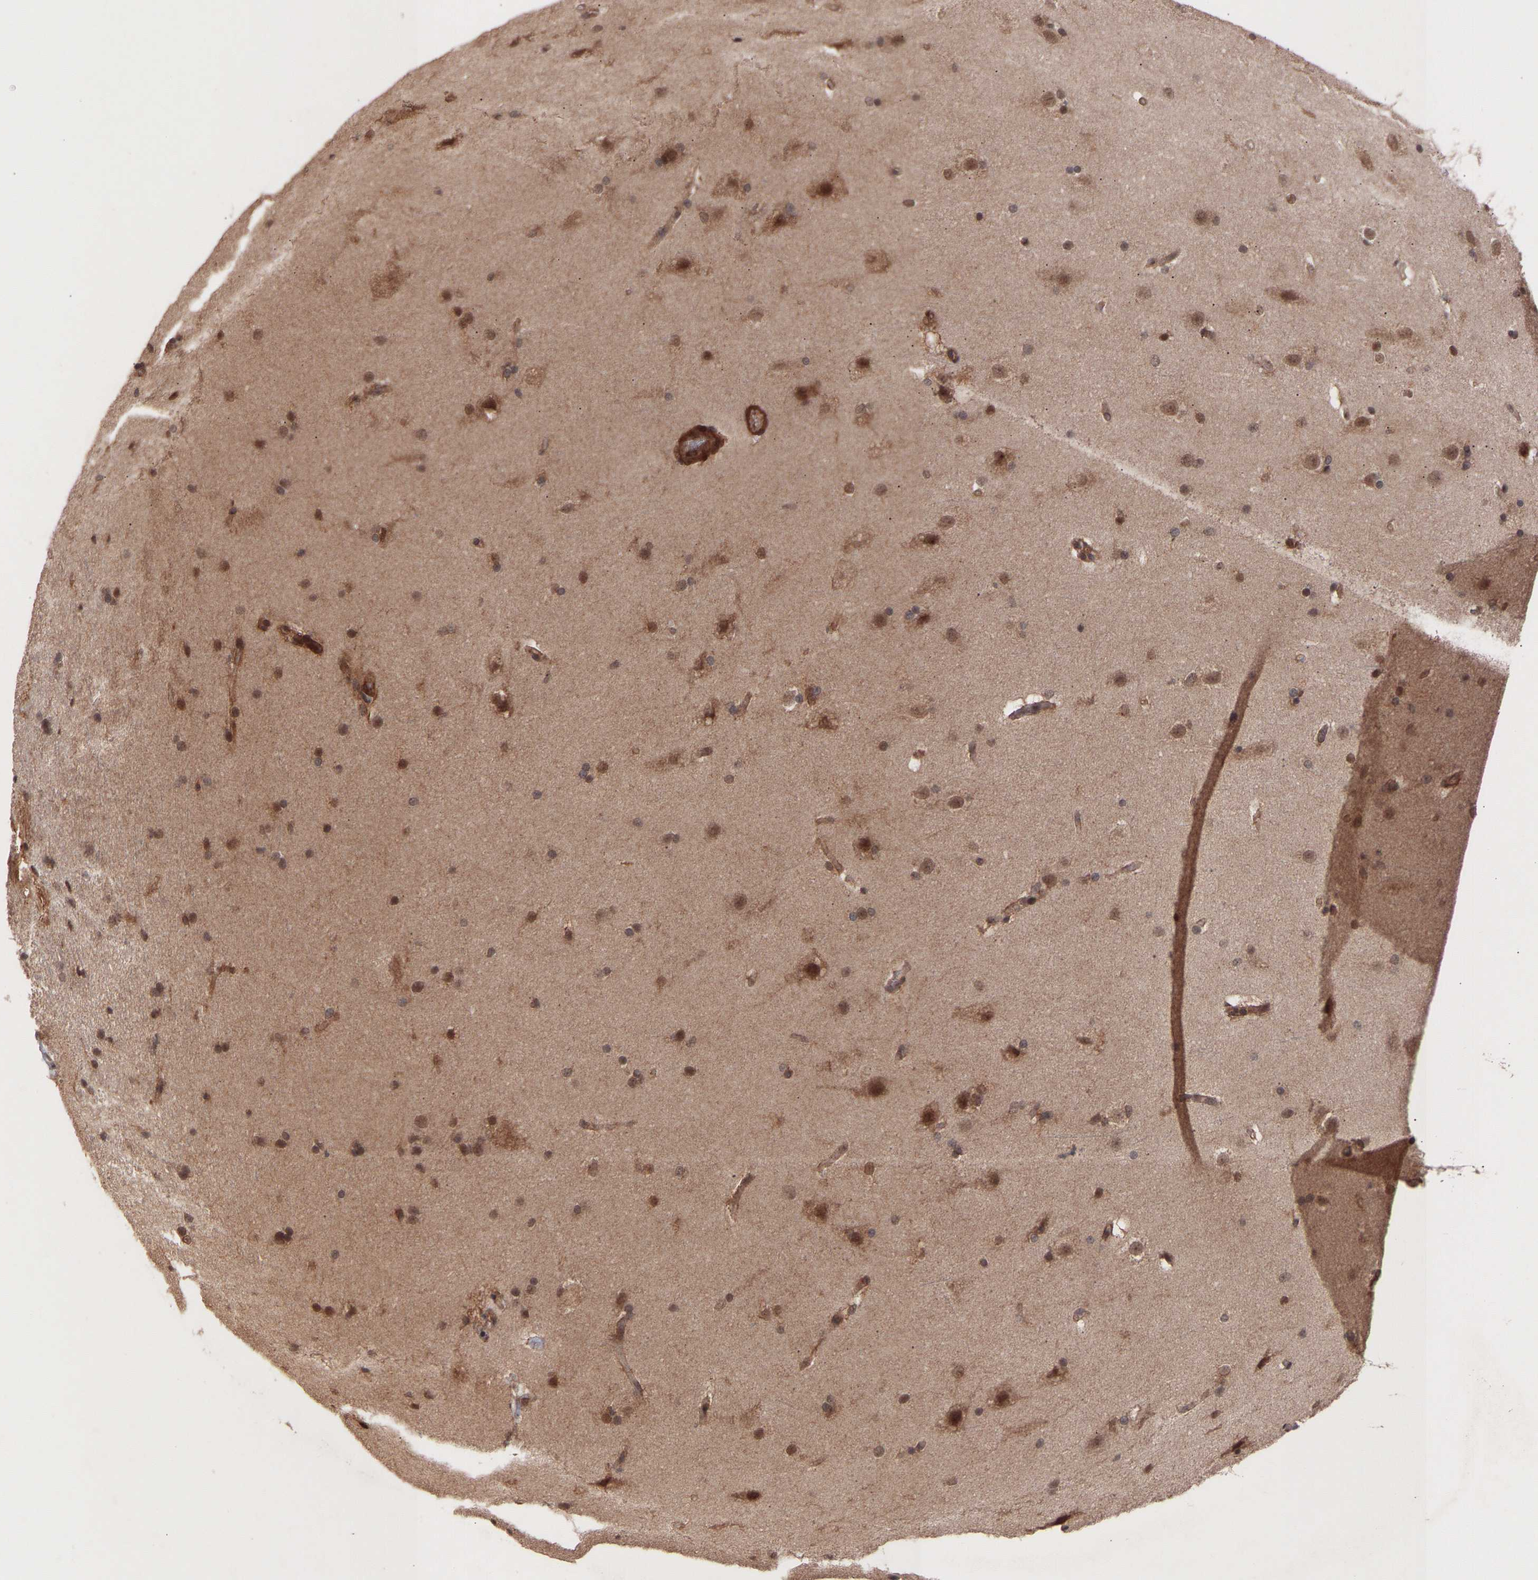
{"staining": {"intensity": "moderate", "quantity": ">75%", "location": "cytoplasmic/membranous"}, "tissue": "cerebral cortex", "cell_type": "Endothelial cells", "image_type": "normal", "snomed": [{"axis": "morphology", "description": "Normal tissue, NOS"}, {"axis": "topography", "description": "Cerebral cortex"}, {"axis": "topography", "description": "Hippocampus"}], "caption": "Immunohistochemistry (IHC) of benign human cerebral cortex displays medium levels of moderate cytoplasmic/membranous expression in approximately >75% of endothelial cells.", "gene": "PDLIM5", "patient": {"sex": "female", "age": 19}}